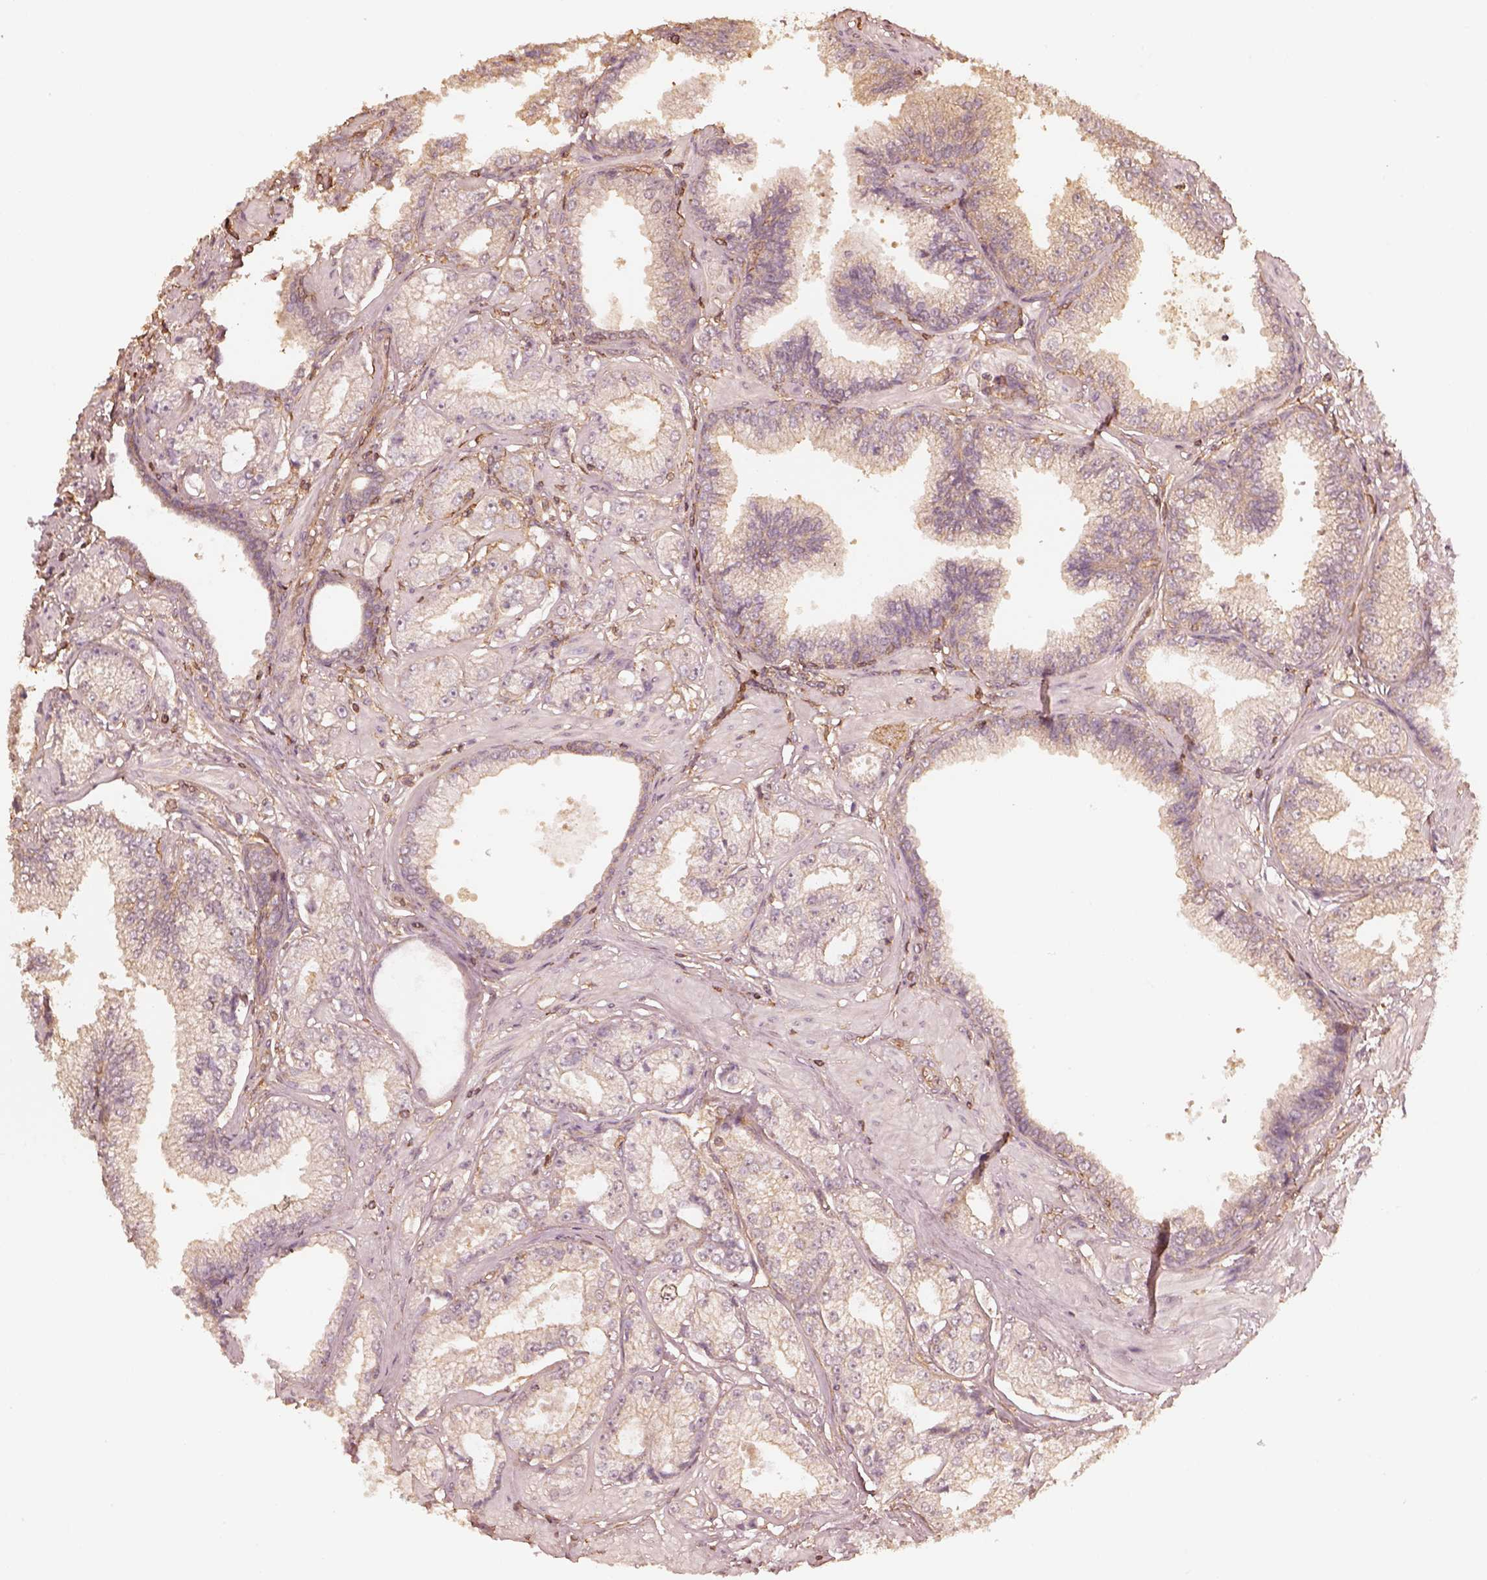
{"staining": {"intensity": "weak", "quantity": "25%-75%", "location": "cytoplasmic/membranous"}, "tissue": "prostate cancer", "cell_type": "Tumor cells", "image_type": "cancer", "snomed": [{"axis": "morphology", "description": "Adenocarcinoma, NOS"}, {"axis": "topography", "description": "Prostate"}], "caption": "DAB (3,3'-diaminobenzidine) immunohistochemical staining of human prostate cancer (adenocarcinoma) shows weak cytoplasmic/membranous protein staining in approximately 25%-75% of tumor cells. (Brightfield microscopy of DAB IHC at high magnification).", "gene": "WDR7", "patient": {"sex": "male", "age": 64}}